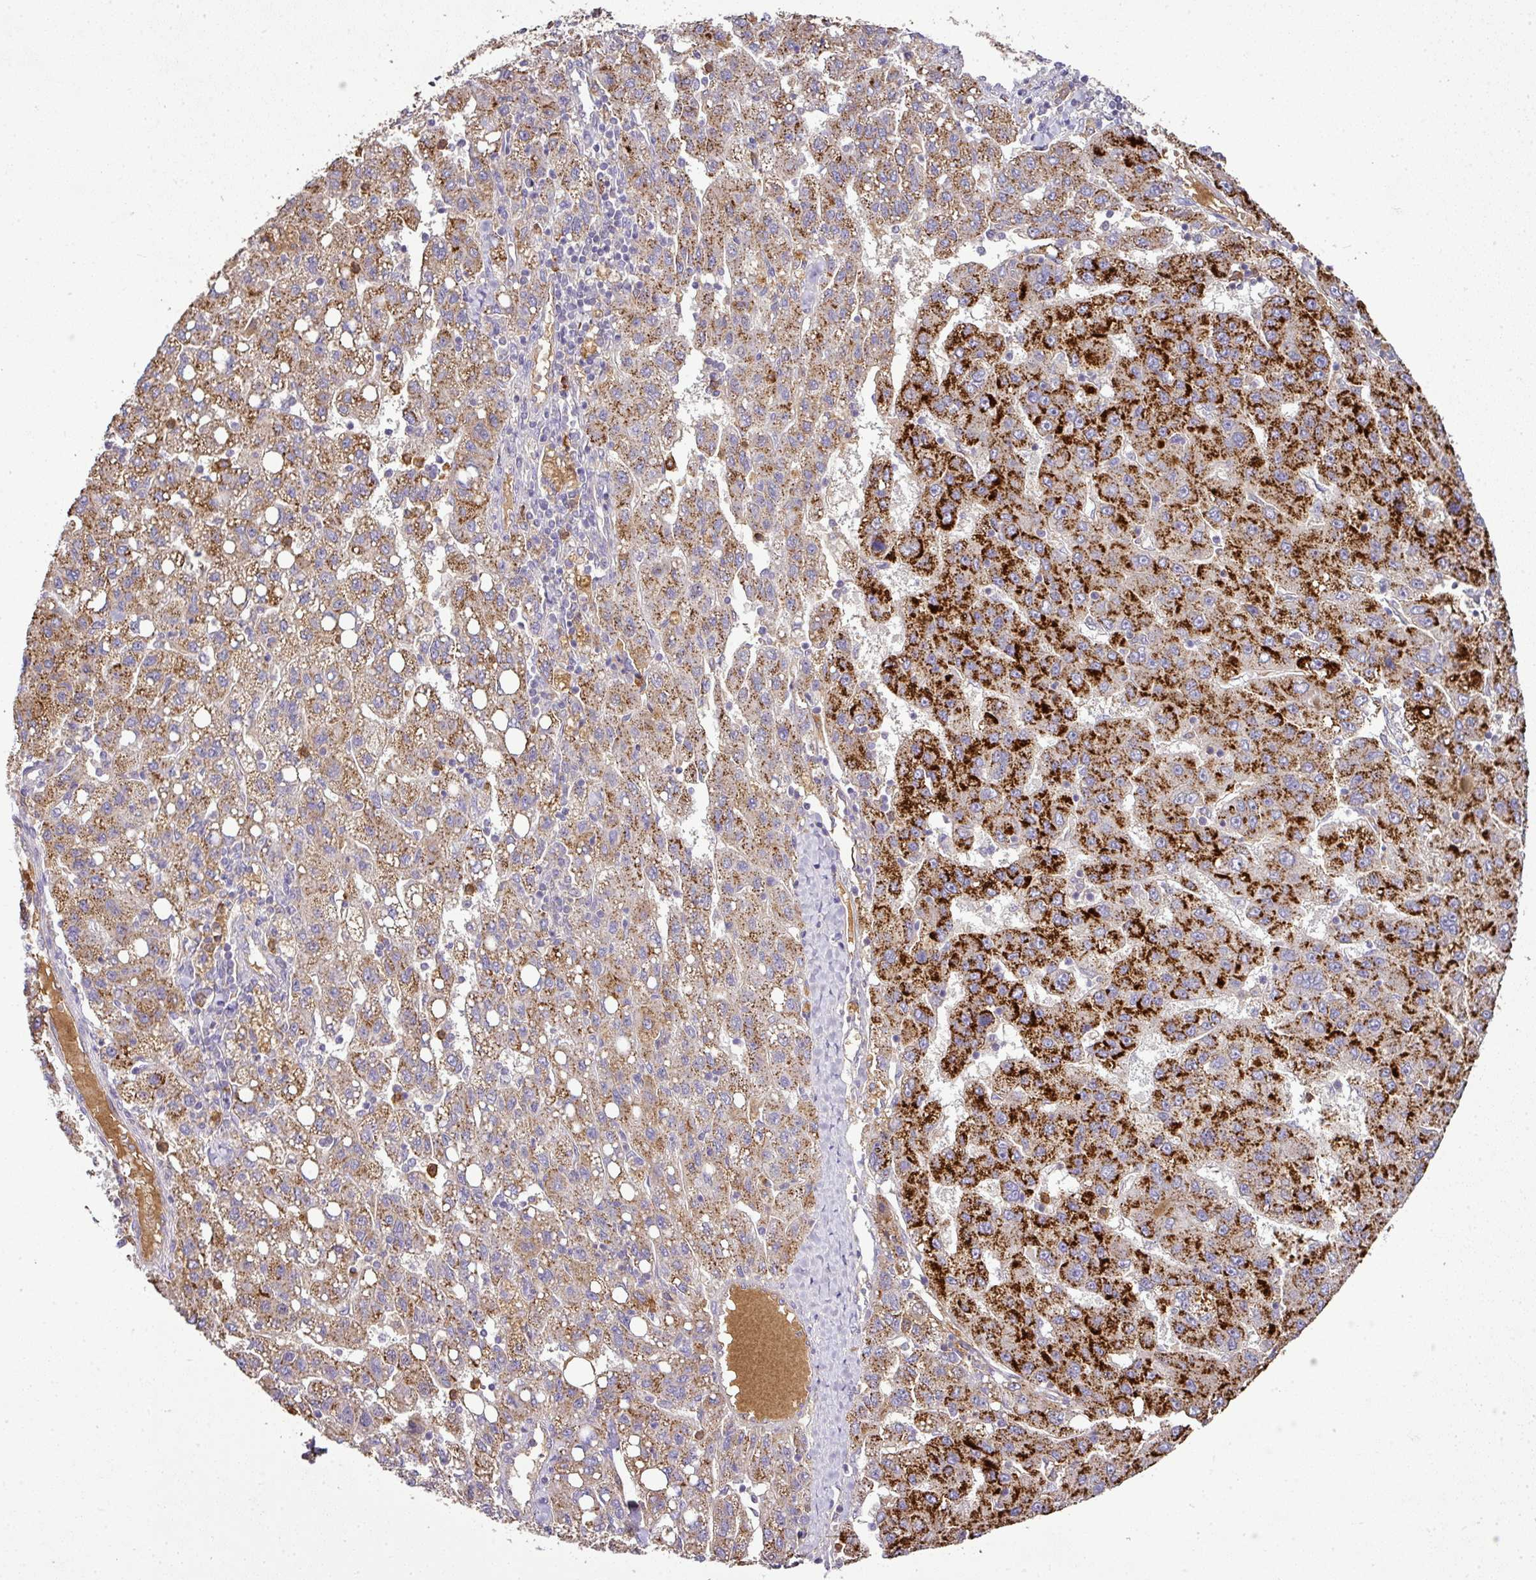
{"staining": {"intensity": "strong", "quantity": "25%-75%", "location": "cytoplasmic/membranous"}, "tissue": "liver cancer", "cell_type": "Tumor cells", "image_type": "cancer", "snomed": [{"axis": "morphology", "description": "Carcinoma, Hepatocellular, NOS"}, {"axis": "topography", "description": "Liver"}], "caption": "Human liver hepatocellular carcinoma stained with a brown dye displays strong cytoplasmic/membranous positive expression in about 25%-75% of tumor cells.", "gene": "CAB39L", "patient": {"sex": "female", "age": 82}}